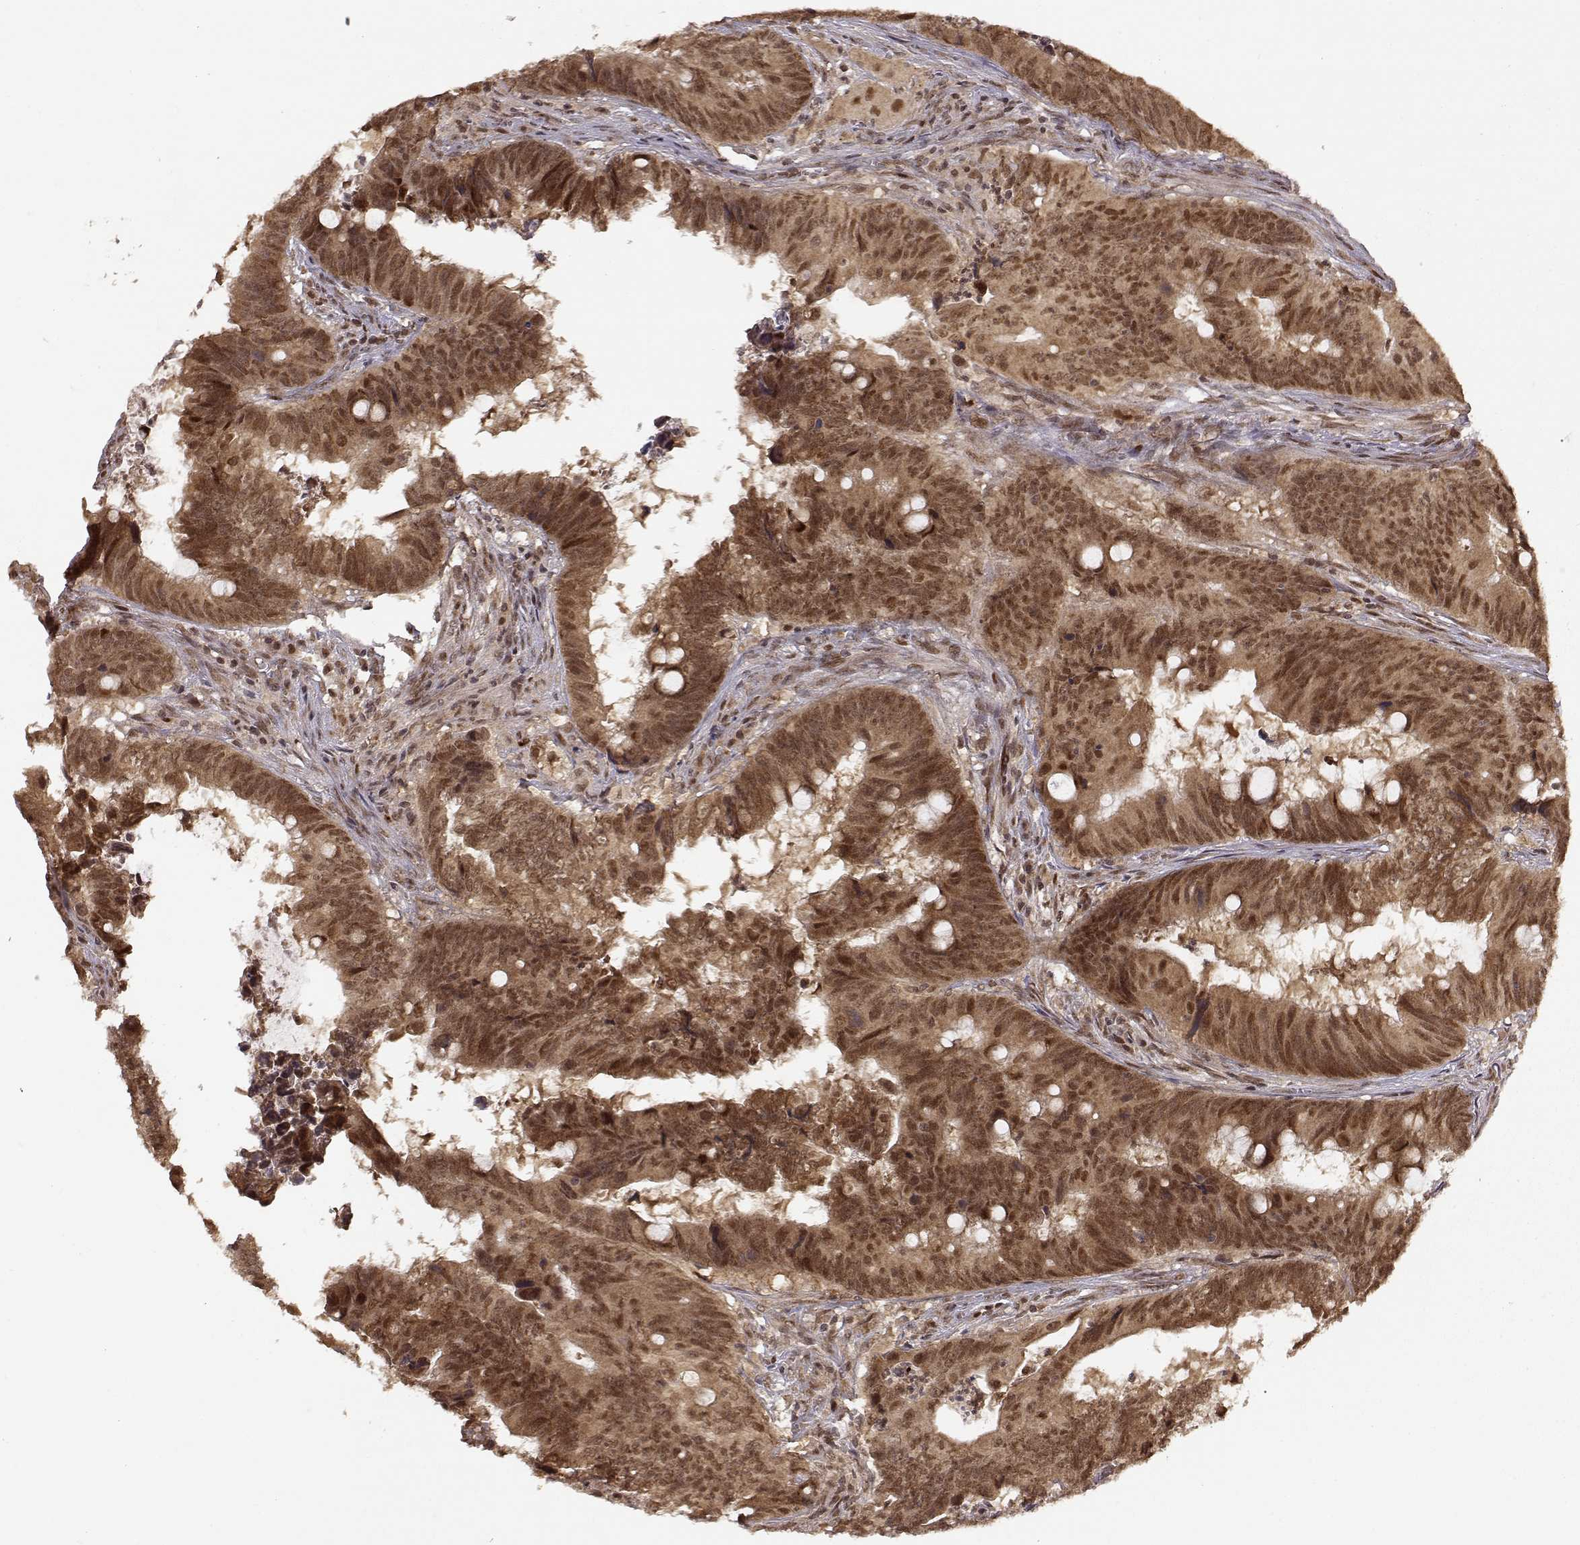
{"staining": {"intensity": "strong", "quantity": ">75%", "location": "cytoplasmic/membranous,nuclear"}, "tissue": "colorectal cancer", "cell_type": "Tumor cells", "image_type": "cancer", "snomed": [{"axis": "morphology", "description": "Adenocarcinoma, NOS"}, {"axis": "topography", "description": "Colon"}], "caption": "Colorectal cancer tissue exhibits strong cytoplasmic/membranous and nuclear expression in approximately >75% of tumor cells, visualized by immunohistochemistry.", "gene": "MAEA", "patient": {"sex": "female", "age": 82}}